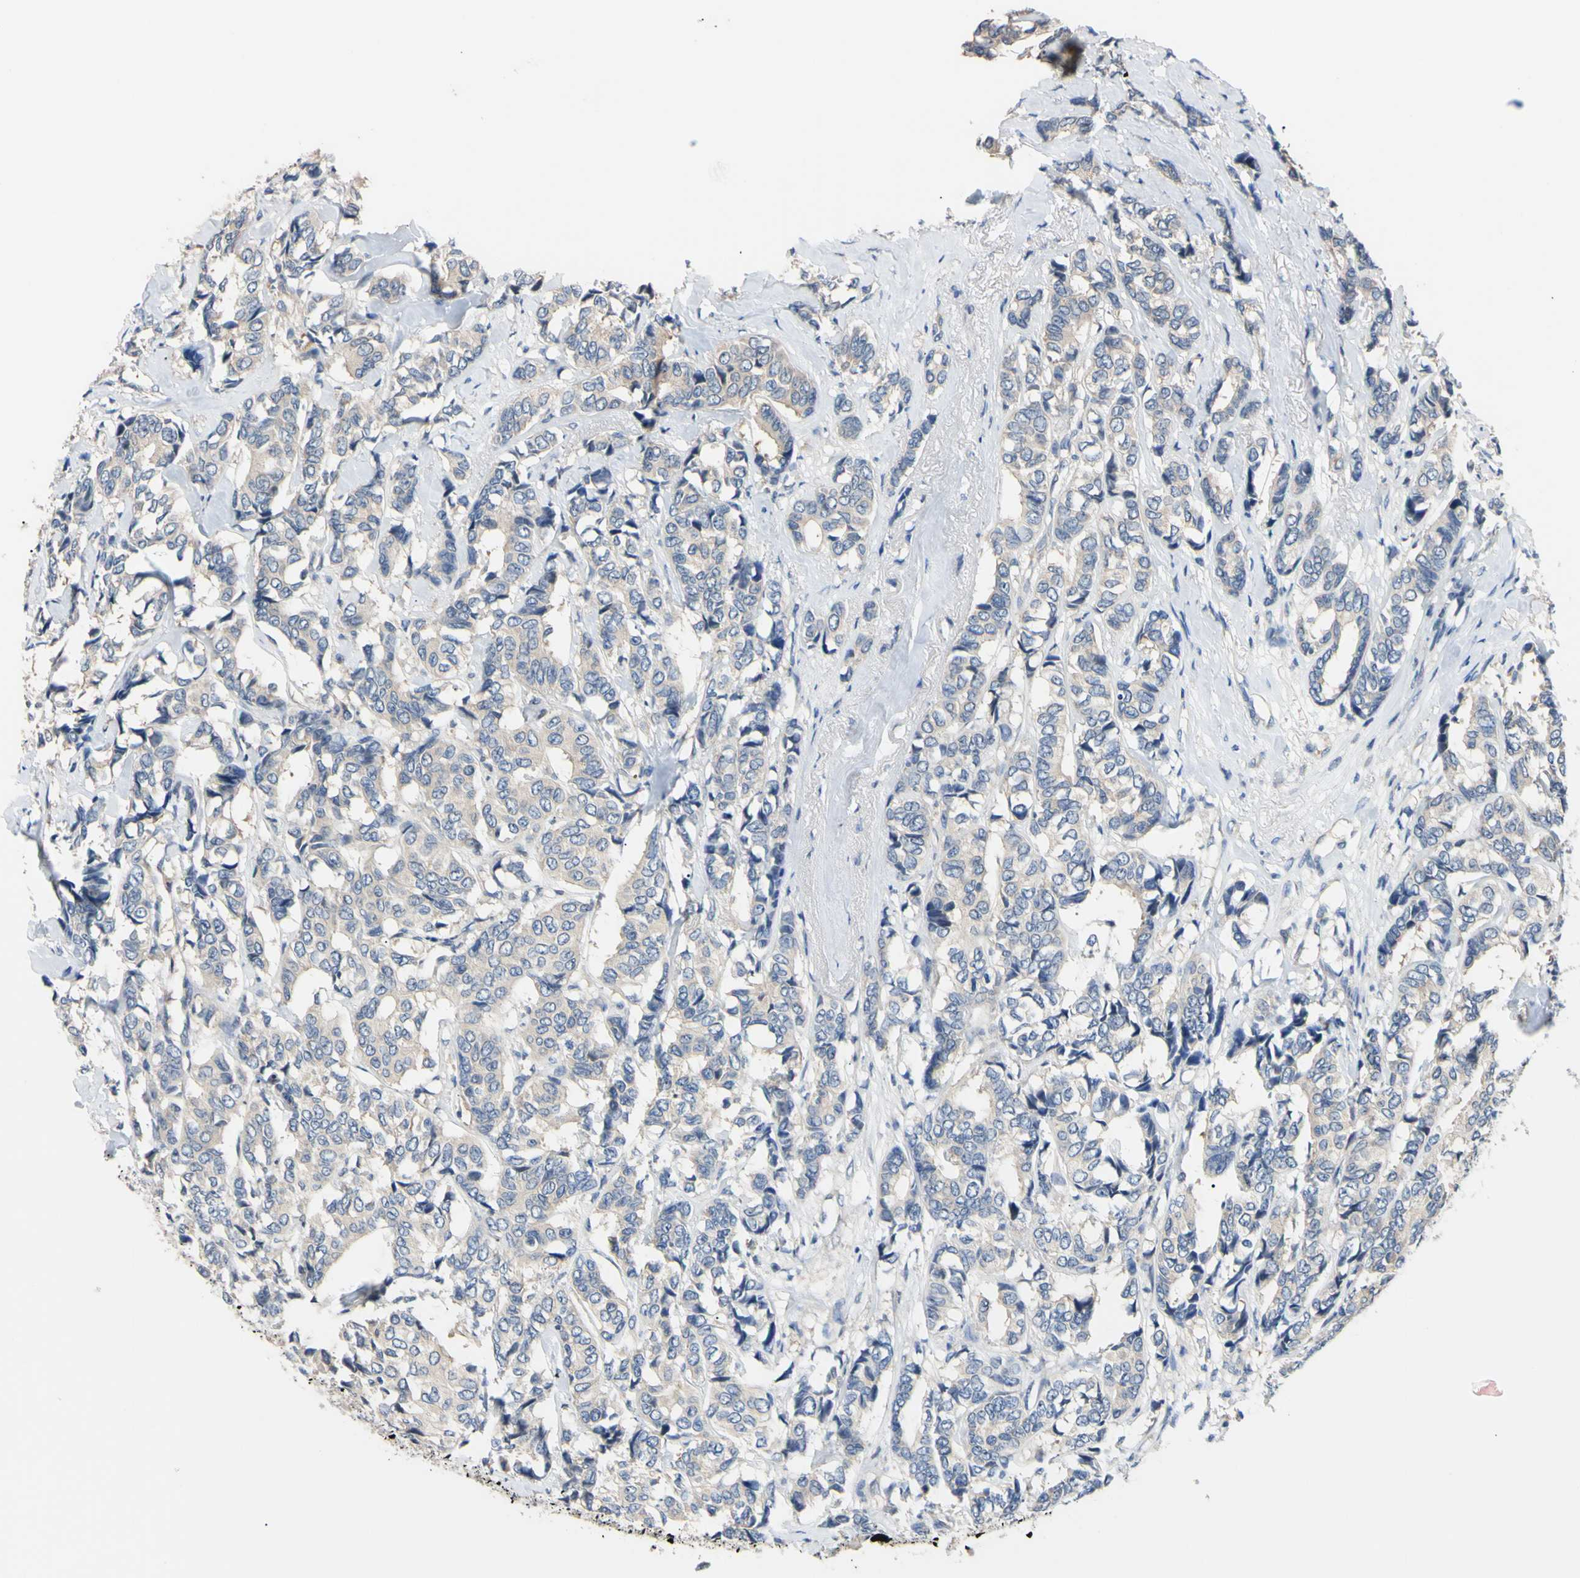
{"staining": {"intensity": "weak", "quantity": "25%-75%", "location": "cytoplasmic/membranous"}, "tissue": "breast cancer", "cell_type": "Tumor cells", "image_type": "cancer", "snomed": [{"axis": "morphology", "description": "Duct carcinoma"}, {"axis": "topography", "description": "Breast"}], "caption": "This is an image of IHC staining of invasive ductal carcinoma (breast), which shows weak expression in the cytoplasmic/membranous of tumor cells.", "gene": "RARS1", "patient": {"sex": "female", "age": 87}}